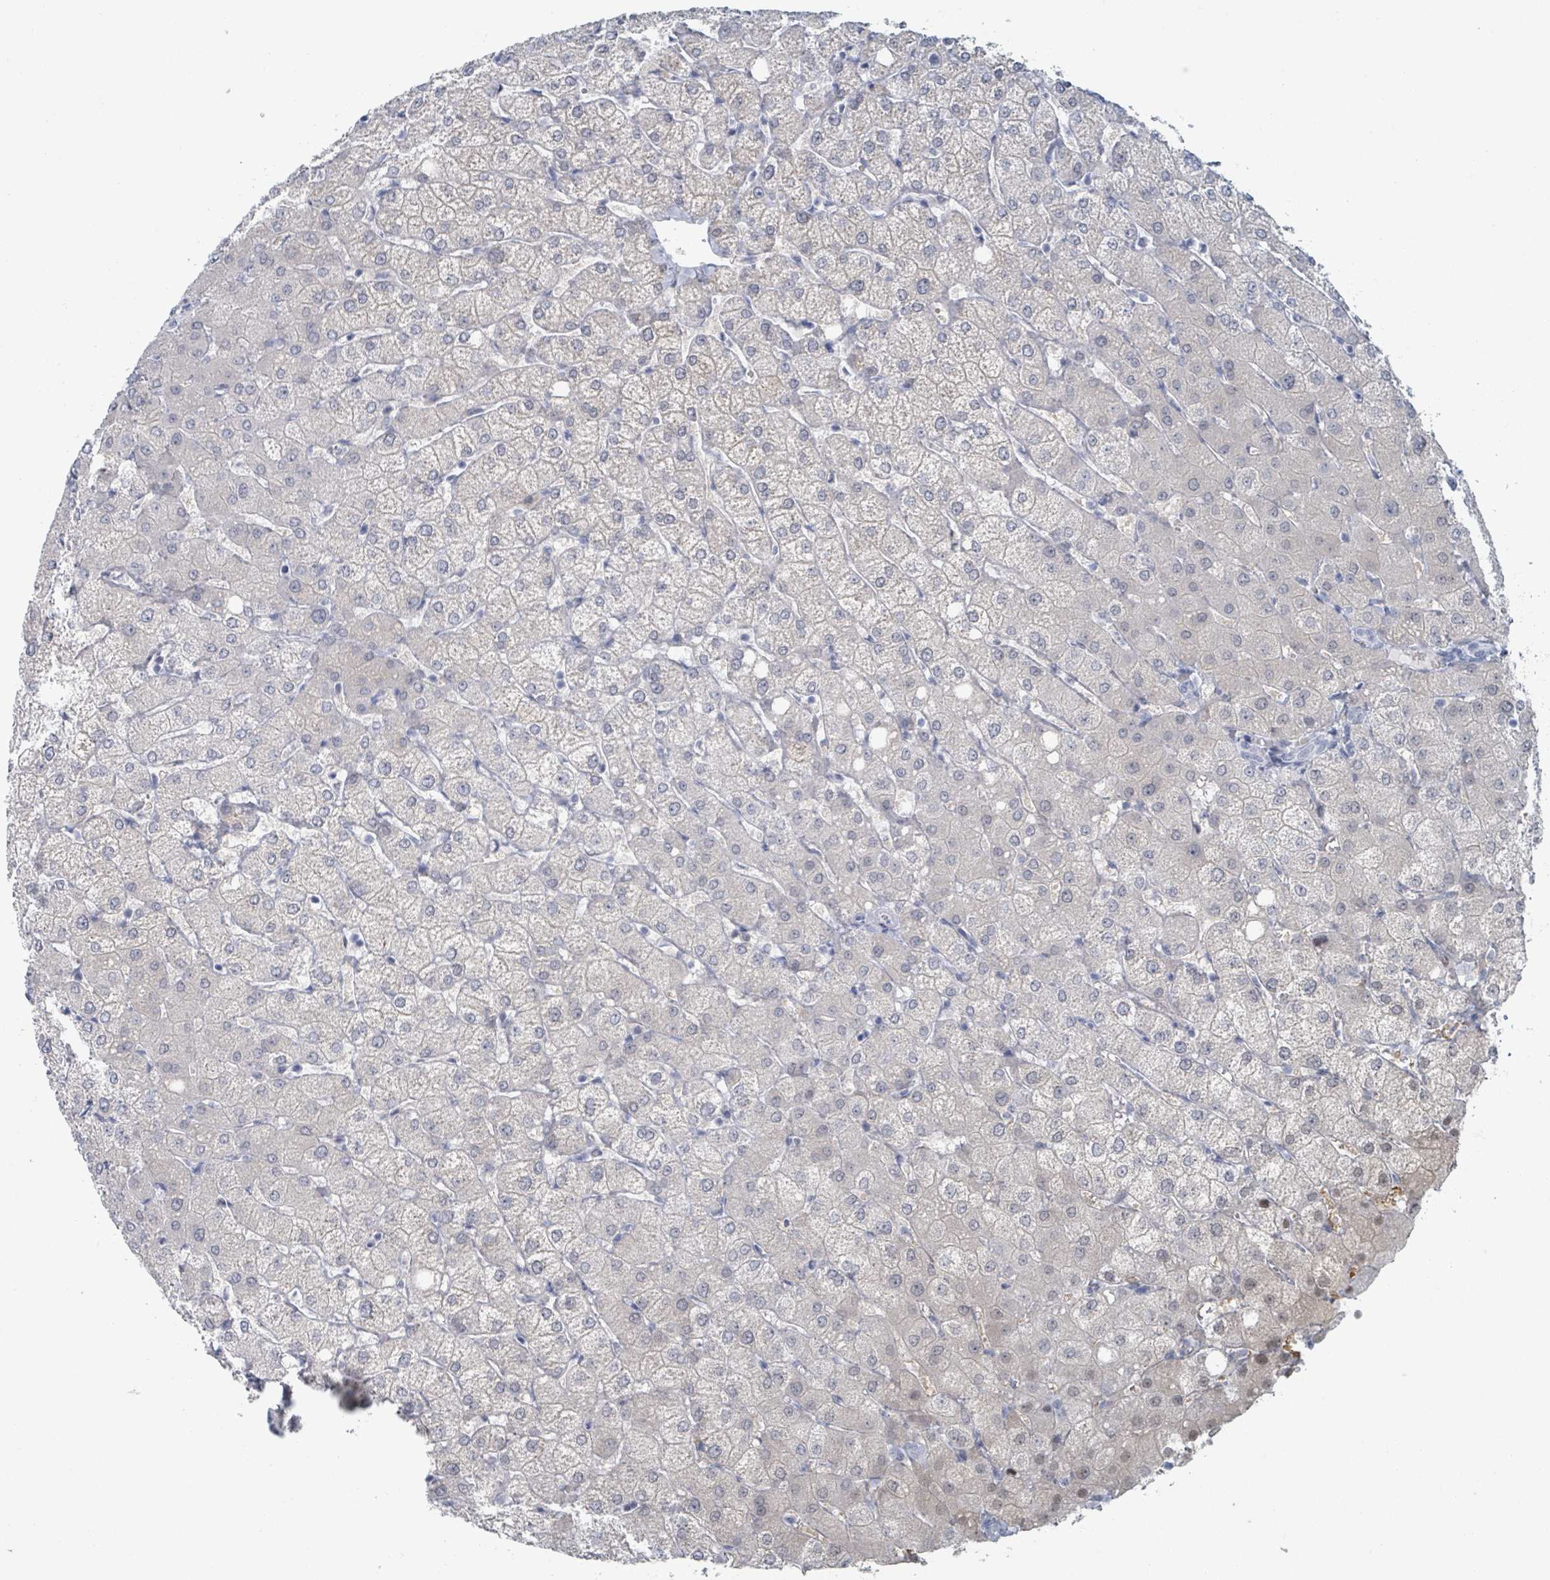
{"staining": {"intensity": "negative", "quantity": "none", "location": "none"}, "tissue": "liver", "cell_type": "Cholangiocytes", "image_type": "normal", "snomed": [{"axis": "morphology", "description": "Normal tissue, NOS"}, {"axis": "topography", "description": "Liver"}], "caption": "Immunohistochemistry (IHC) of normal human liver displays no staining in cholangiocytes. (DAB immunohistochemistry (IHC) visualized using brightfield microscopy, high magnification).", "gene": "GPR15LG", "patient": {"sex": "female", "age": 54}}